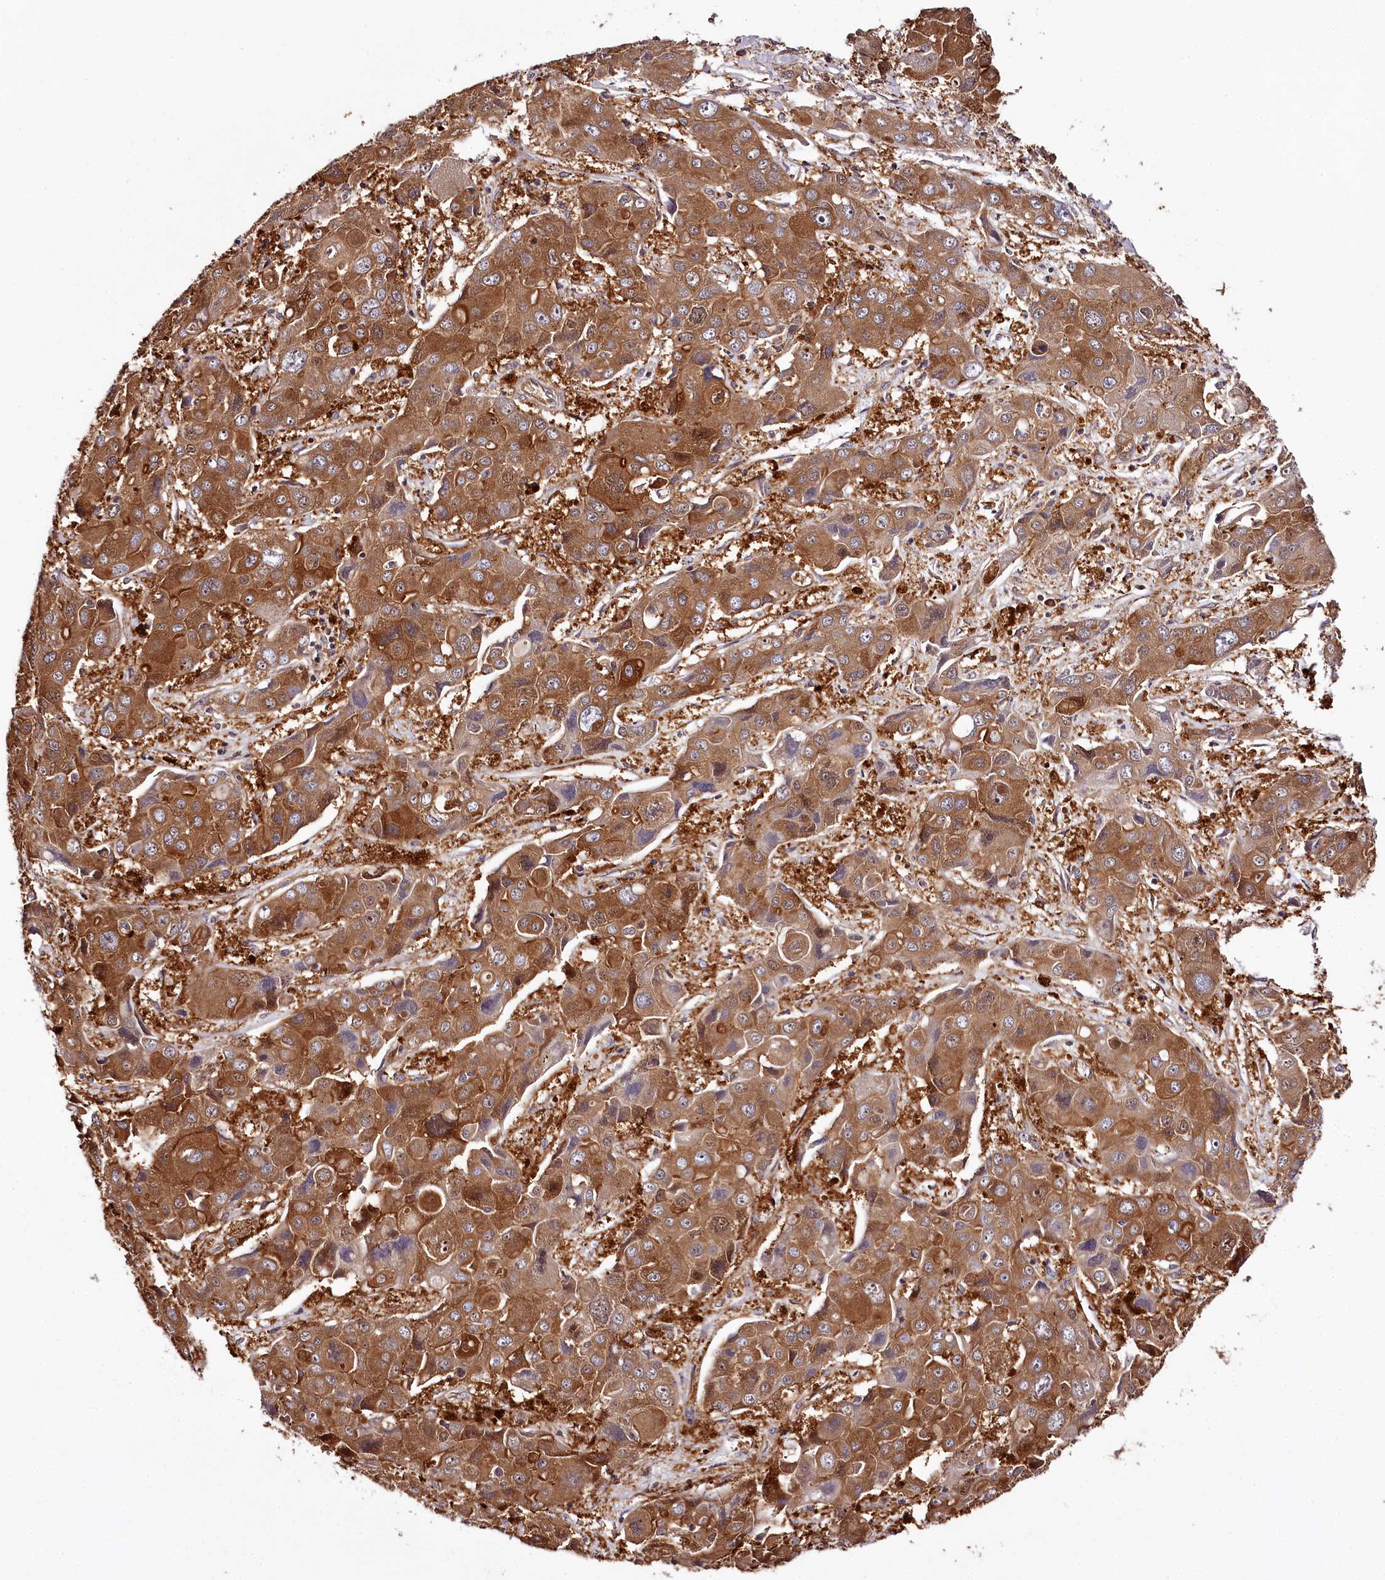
{"staining": {"intensity": "moderate", "quantity": ">75%", "location": "cytoplasmic/membranous"}, "tissue": "liver cancer", "cell_type": "Tumor cells", "image_type": "cancer", "snomed": [{"axis": "morphology", "description": "Cholangiocarcinoma"}, {"axis": "topography", "description": "Liver"}], "caption": "Immunohistochemistry (DAB) staining of liver cancer (cholangiocarcinoma) exhibits moderate cytoplasmic/membranous protein staining in approximately >75% of tumor cells.", "gene": "TARS1", "patient": {"sex": "male", "age": 67}}